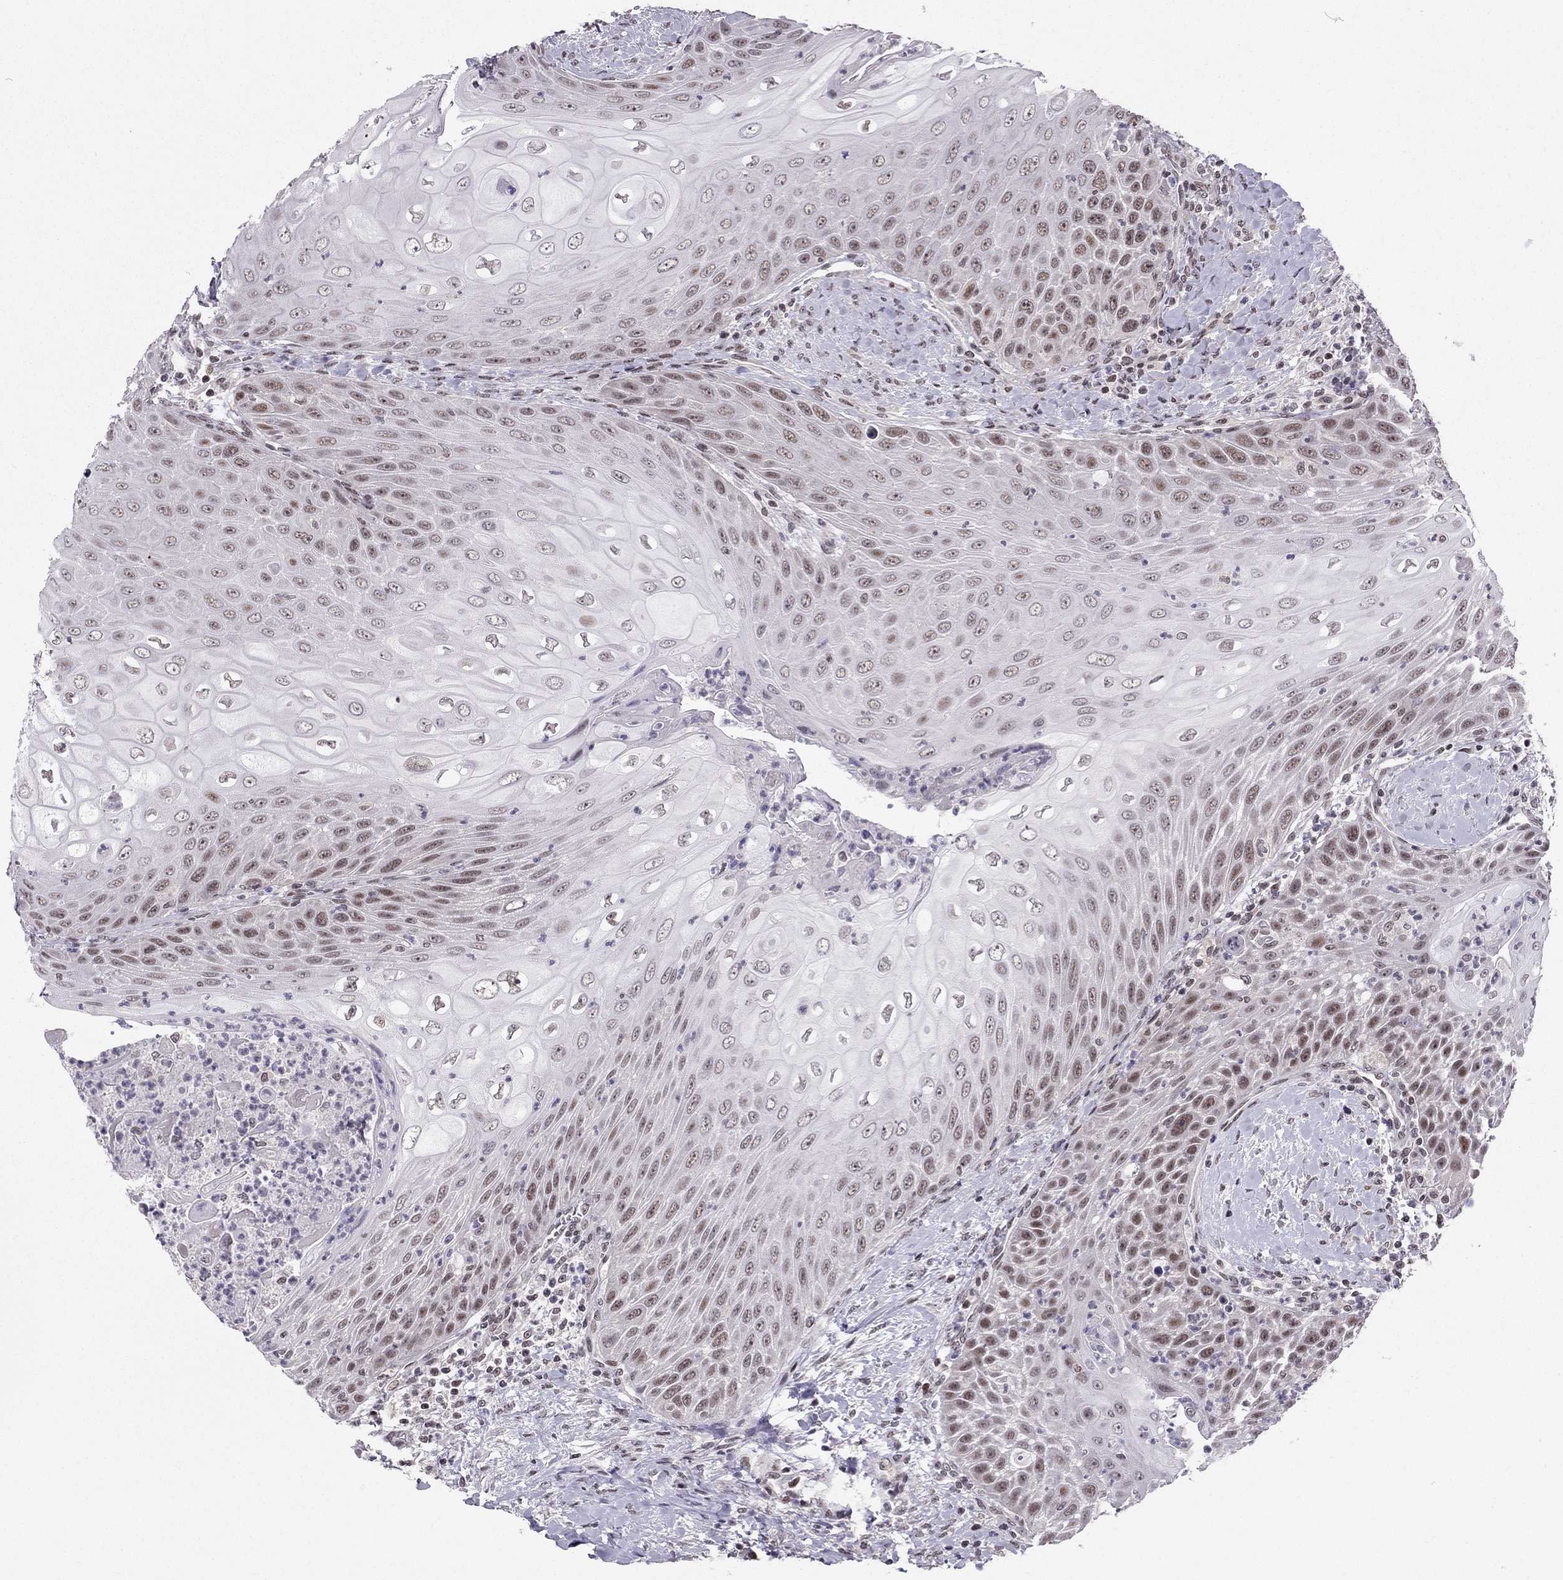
{"staining": {"intensity": "moderate", "quantity": "<25%", "location": "nuclear"}, "tissue": "head and neck cancer", "cell_type": "Tumor cells", "image_type": "cancer", "snomed": [{"axis": "morphology", "description": "Squamous cell carcinoma, NOS"}, {"axis": "topography", "description": "Head-Neck"}], "caption": "An immunohistochemistry histopathology image of tumor tissue is shown. Protein staining in brown shows moderate nuclear positivity in head and neck cancer within tumor cells. (DAB (3,3'-diaminobenzidine) IHC with brightfield microscopy, high magnification).", "gene": "RPRD2", "patient": {"sex": "male", "age": 69}}